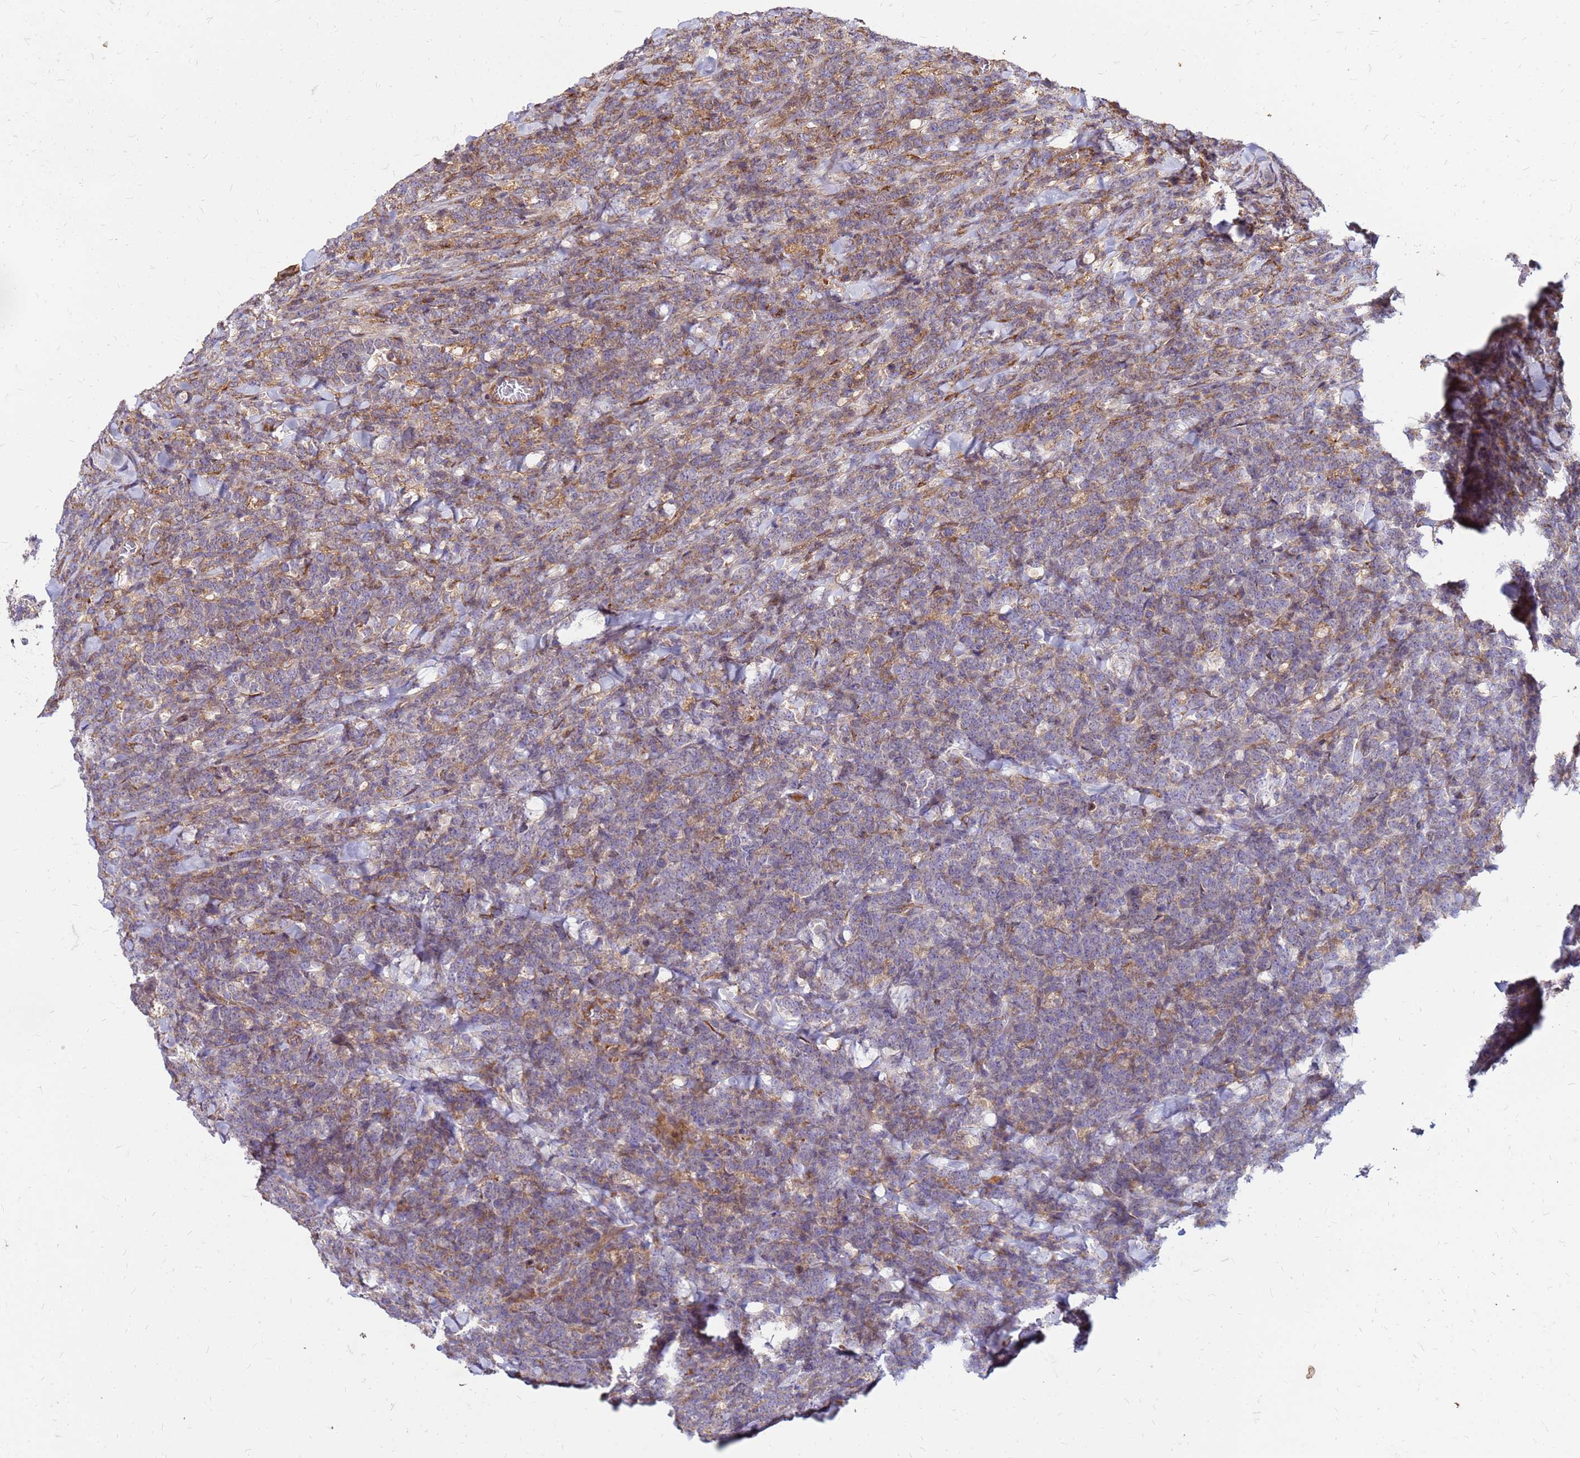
{"staining": {"intensity": "moderate", "quantity": "<25%", "location": "cytoplasmic/membranous"}, "tissue": "lymphoma", "cell_type": "Tumor cells", "image_type": "cancer", "snomed": [{"axis": "morphology", "description": "Malignant lymphoma, non-Hodgkin's type, High grade"}, {"axis": "topography", "description": "Small intestine"}], "caption": "This is an image of immunohistochemistry staining of malignant lymphoma, non-Hodgkin's type (high-grade), which shows moderate staining in the cytoplasmic/membranous of tumor cells.", "gene": "VMO1", "patient": {"sex": "male", "age": 8}}